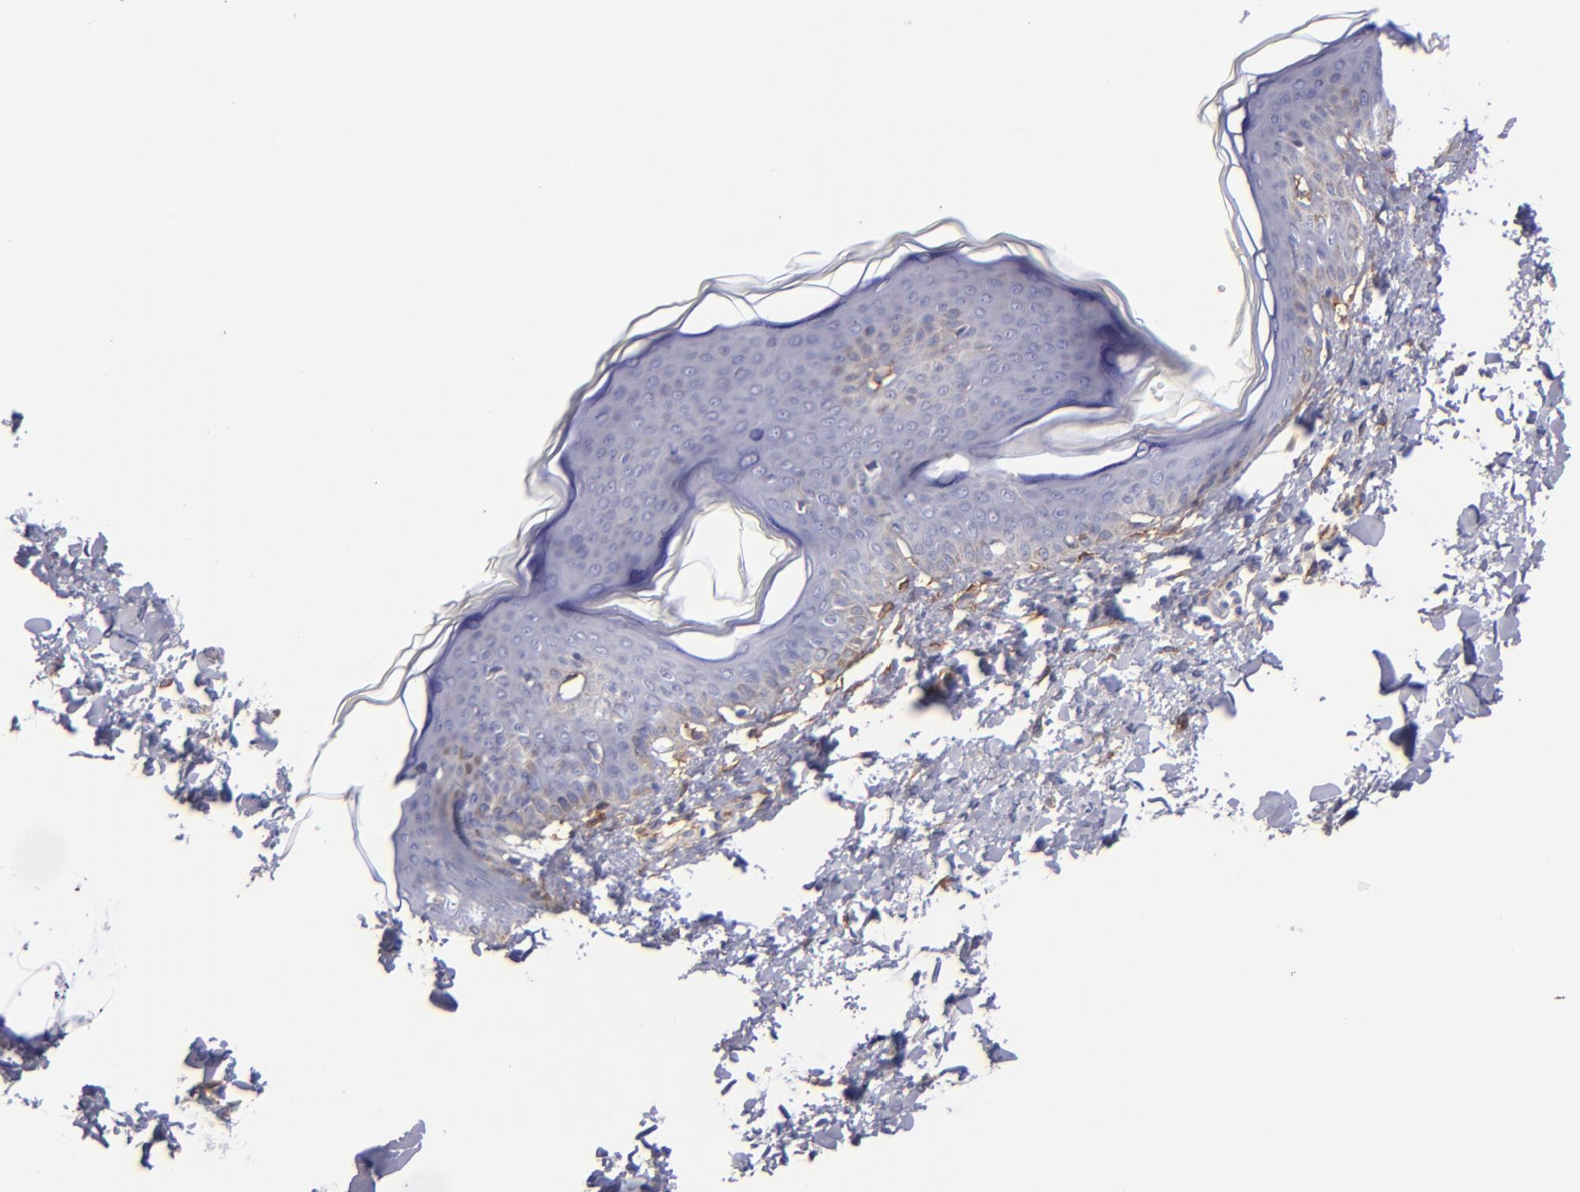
{"staining": {"intensity": "moderate", "quantity": ">75%", "location": "cytoplasmic/membranous"}, "tissue": "skin", "cell_type": "Fibroblasts", "image_type": "normal", "snomed": [{"axis": "morphology", "description": "Normal tissue, NOS"}, {"axis": "topography", "description": "Skin"}], "caption": "The immunohistochemical stain highlights moderate cytoplasmic/membranous expression in fibroblasts of benign skin. The staining was performed using DAB (3,3'-diaminobenzidine), with brown indicating positive protein expression. Nuclei are stained blue with hematoxylin.", "gene": "ENTPD1", "patient": {"sex": "female", "age": 17}}